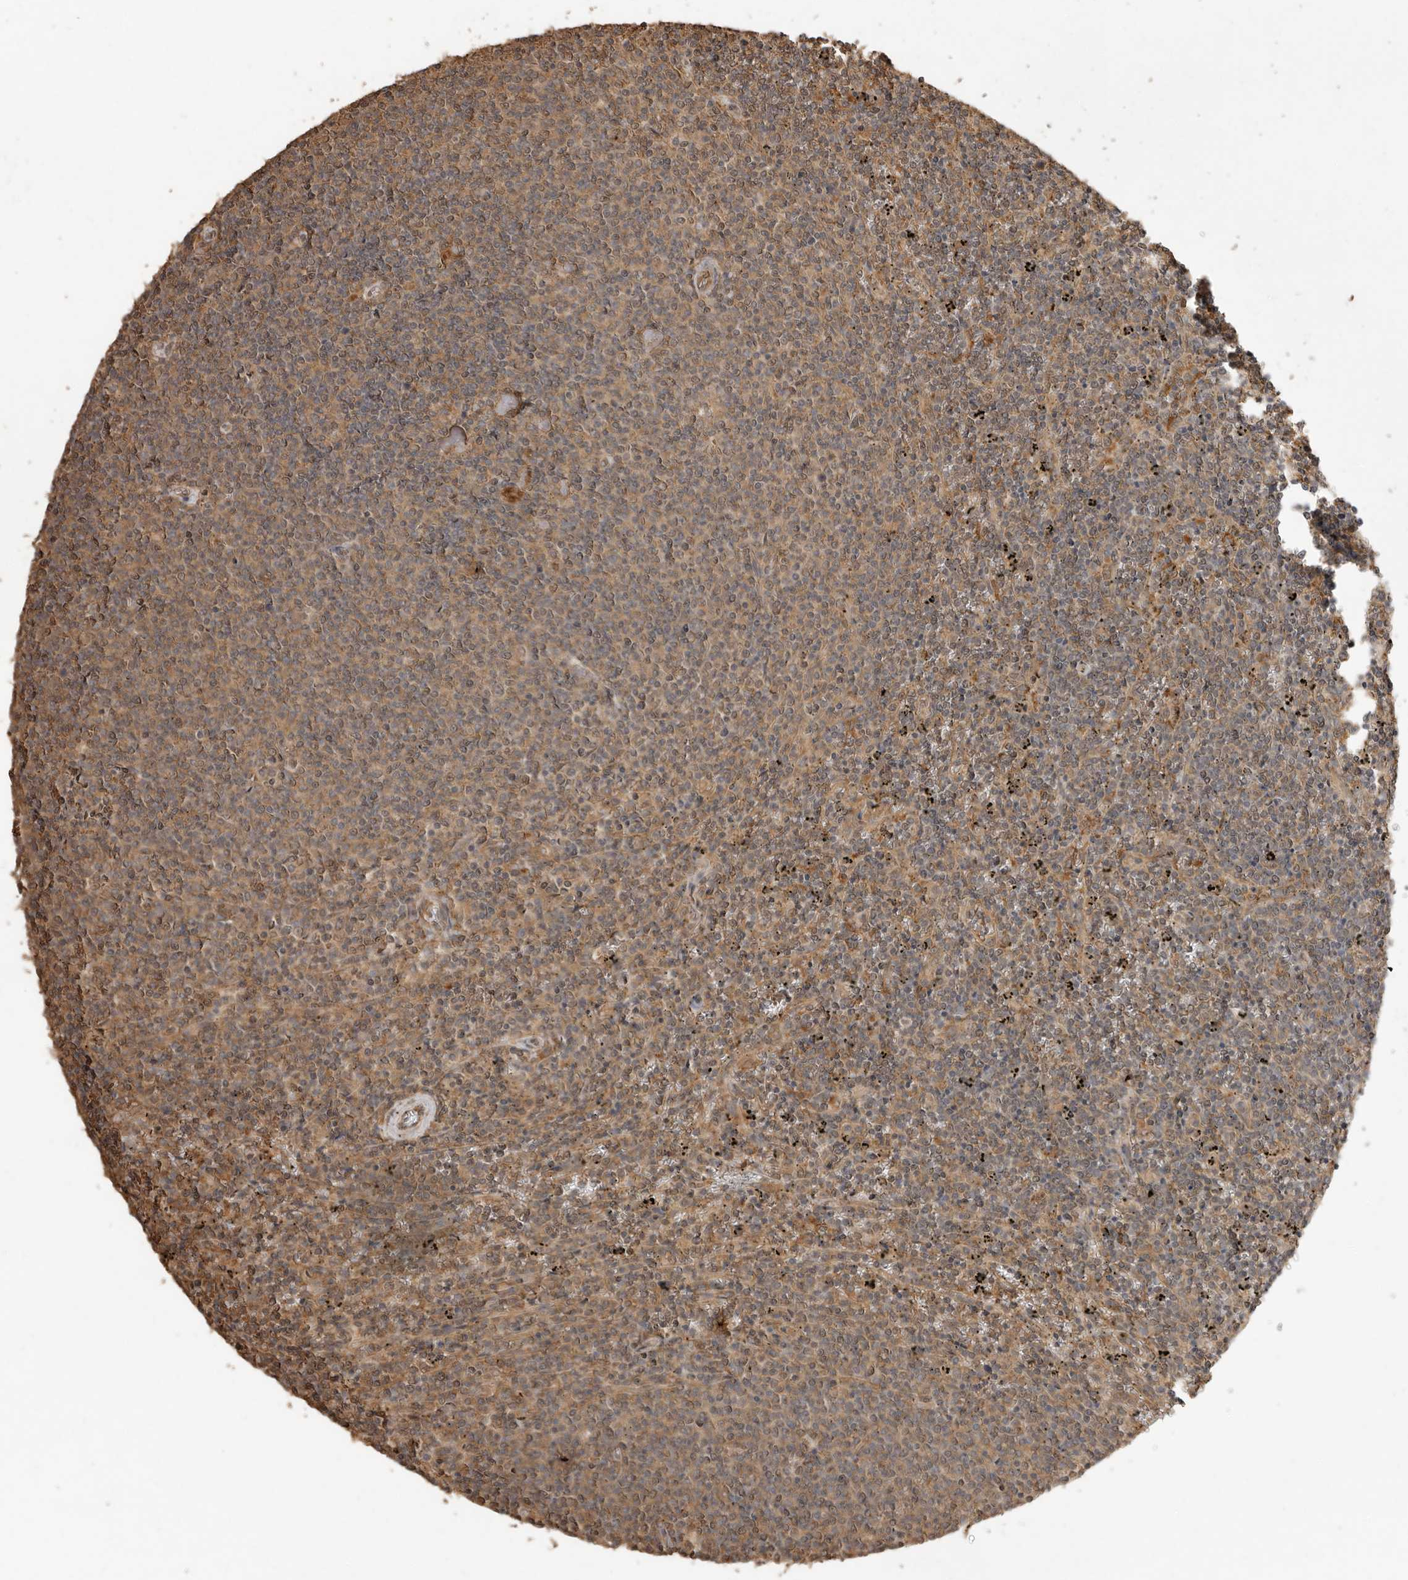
{"staining": {"intensity": "weak", "quantity": ">75%", "location": "cytoplasmic/membranous"}, "tissue": "lymphoma", "cell_type": "Tumor cells", "image_type": "cancer", "snomed": [{"axis": "morphology", "description": "Malignant lymphoma, non-Hodgkin's type, Low grade"}, {"axis": "topography", "description": "Spleen"}], "caption": "Immunohistochemical staining of human lymphoma reveals weak cytoplasmic/membranous protein staining in approximately >75% of tumor cells.", "gene": "JAG2", "patient": {"sex": "female", "age": 50}}